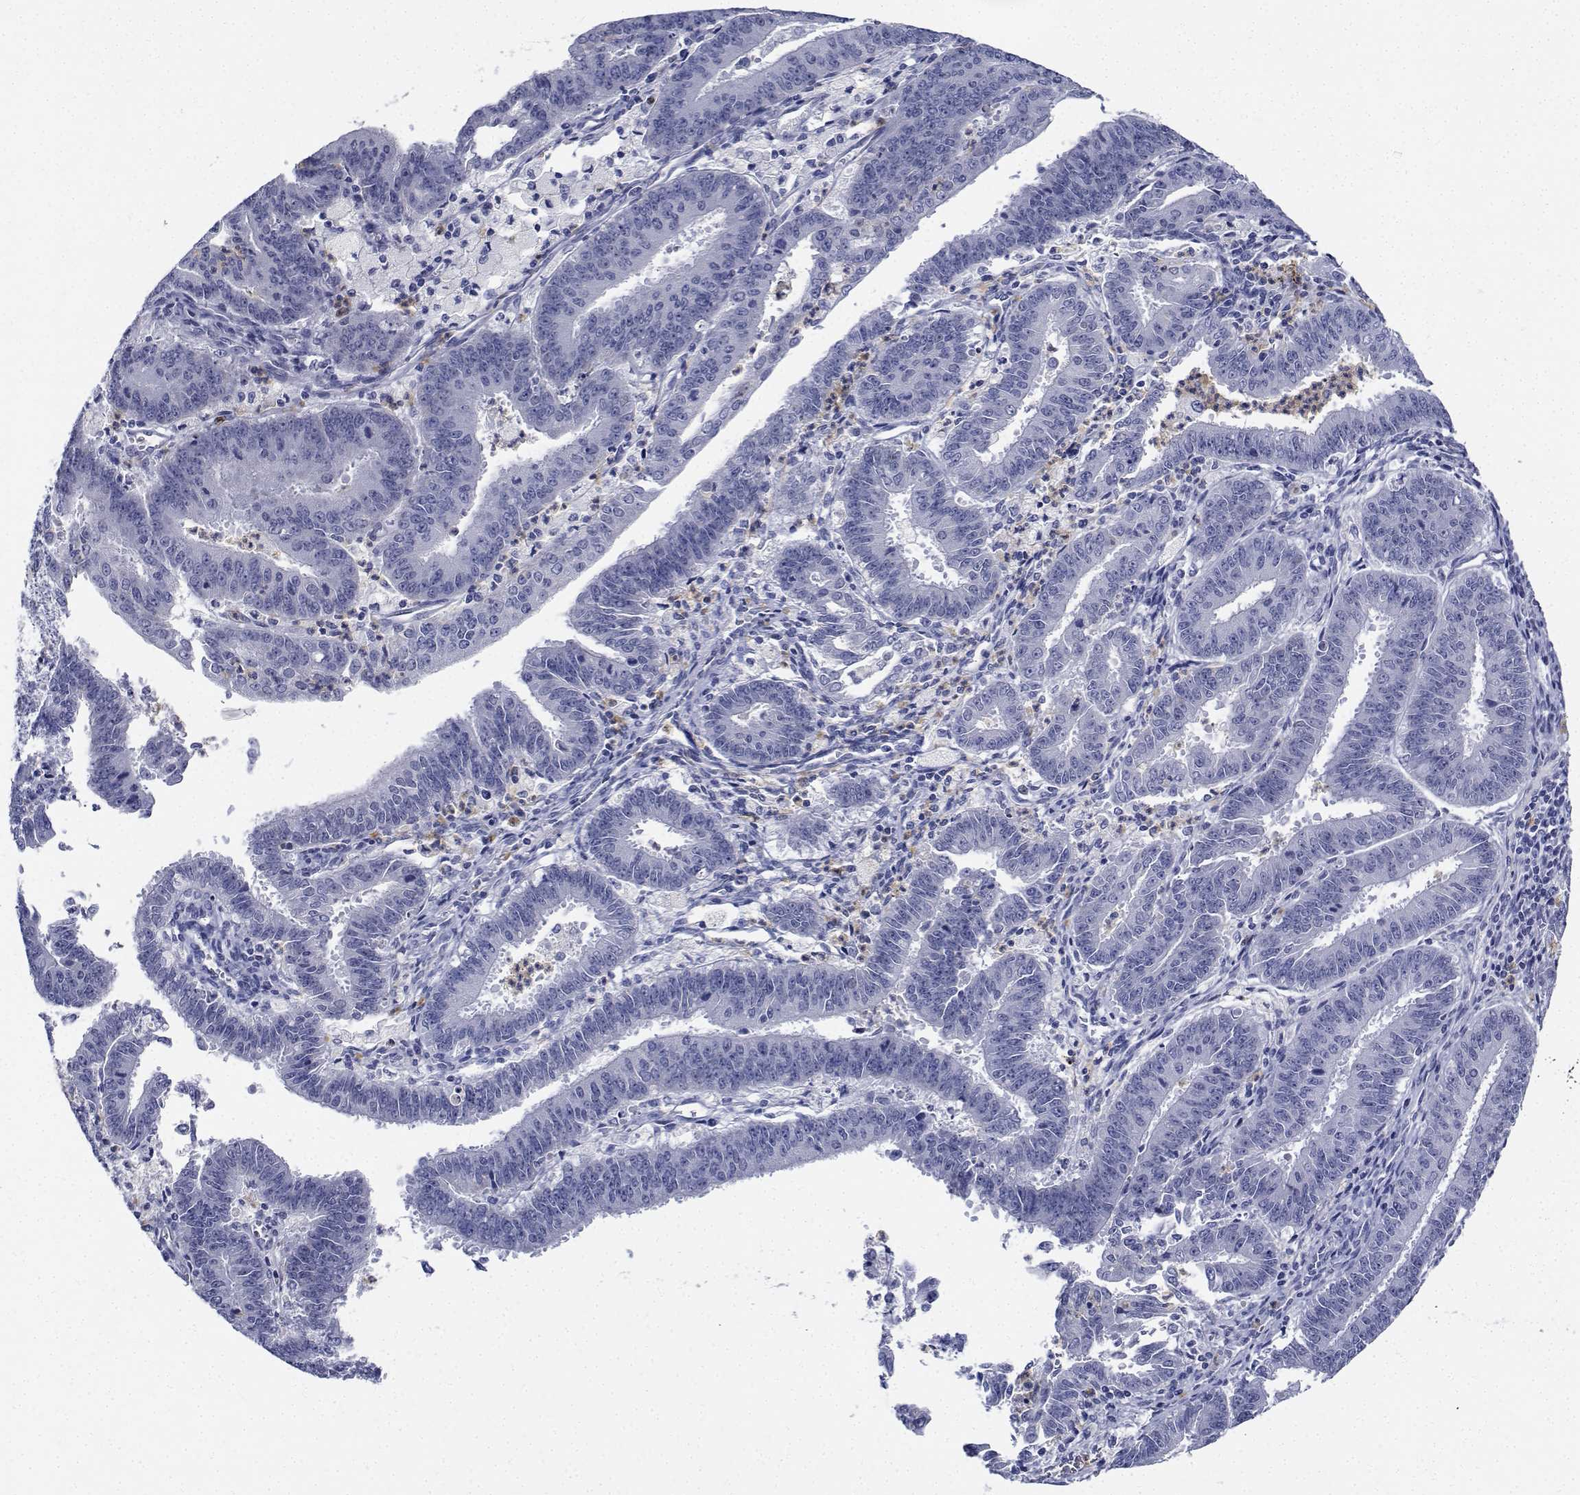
{"staining": {"intensity": "negative", "quantity": "none", "location": "none"}, "tissue": "endometrial cancer", "cell_type": "Tumor cells", "image_type": "cancer", "snomed": [{"axis": "morphology", "description": "Adenocarcinoma, NOS"}, {"axis": "topography", "description": "Endometrium"}], "caption": "There is no significant positivity in tumor cells of endometrial cancer.", "gene": "PLXNA4", "patient": {"sex": "female", "age": 73}}